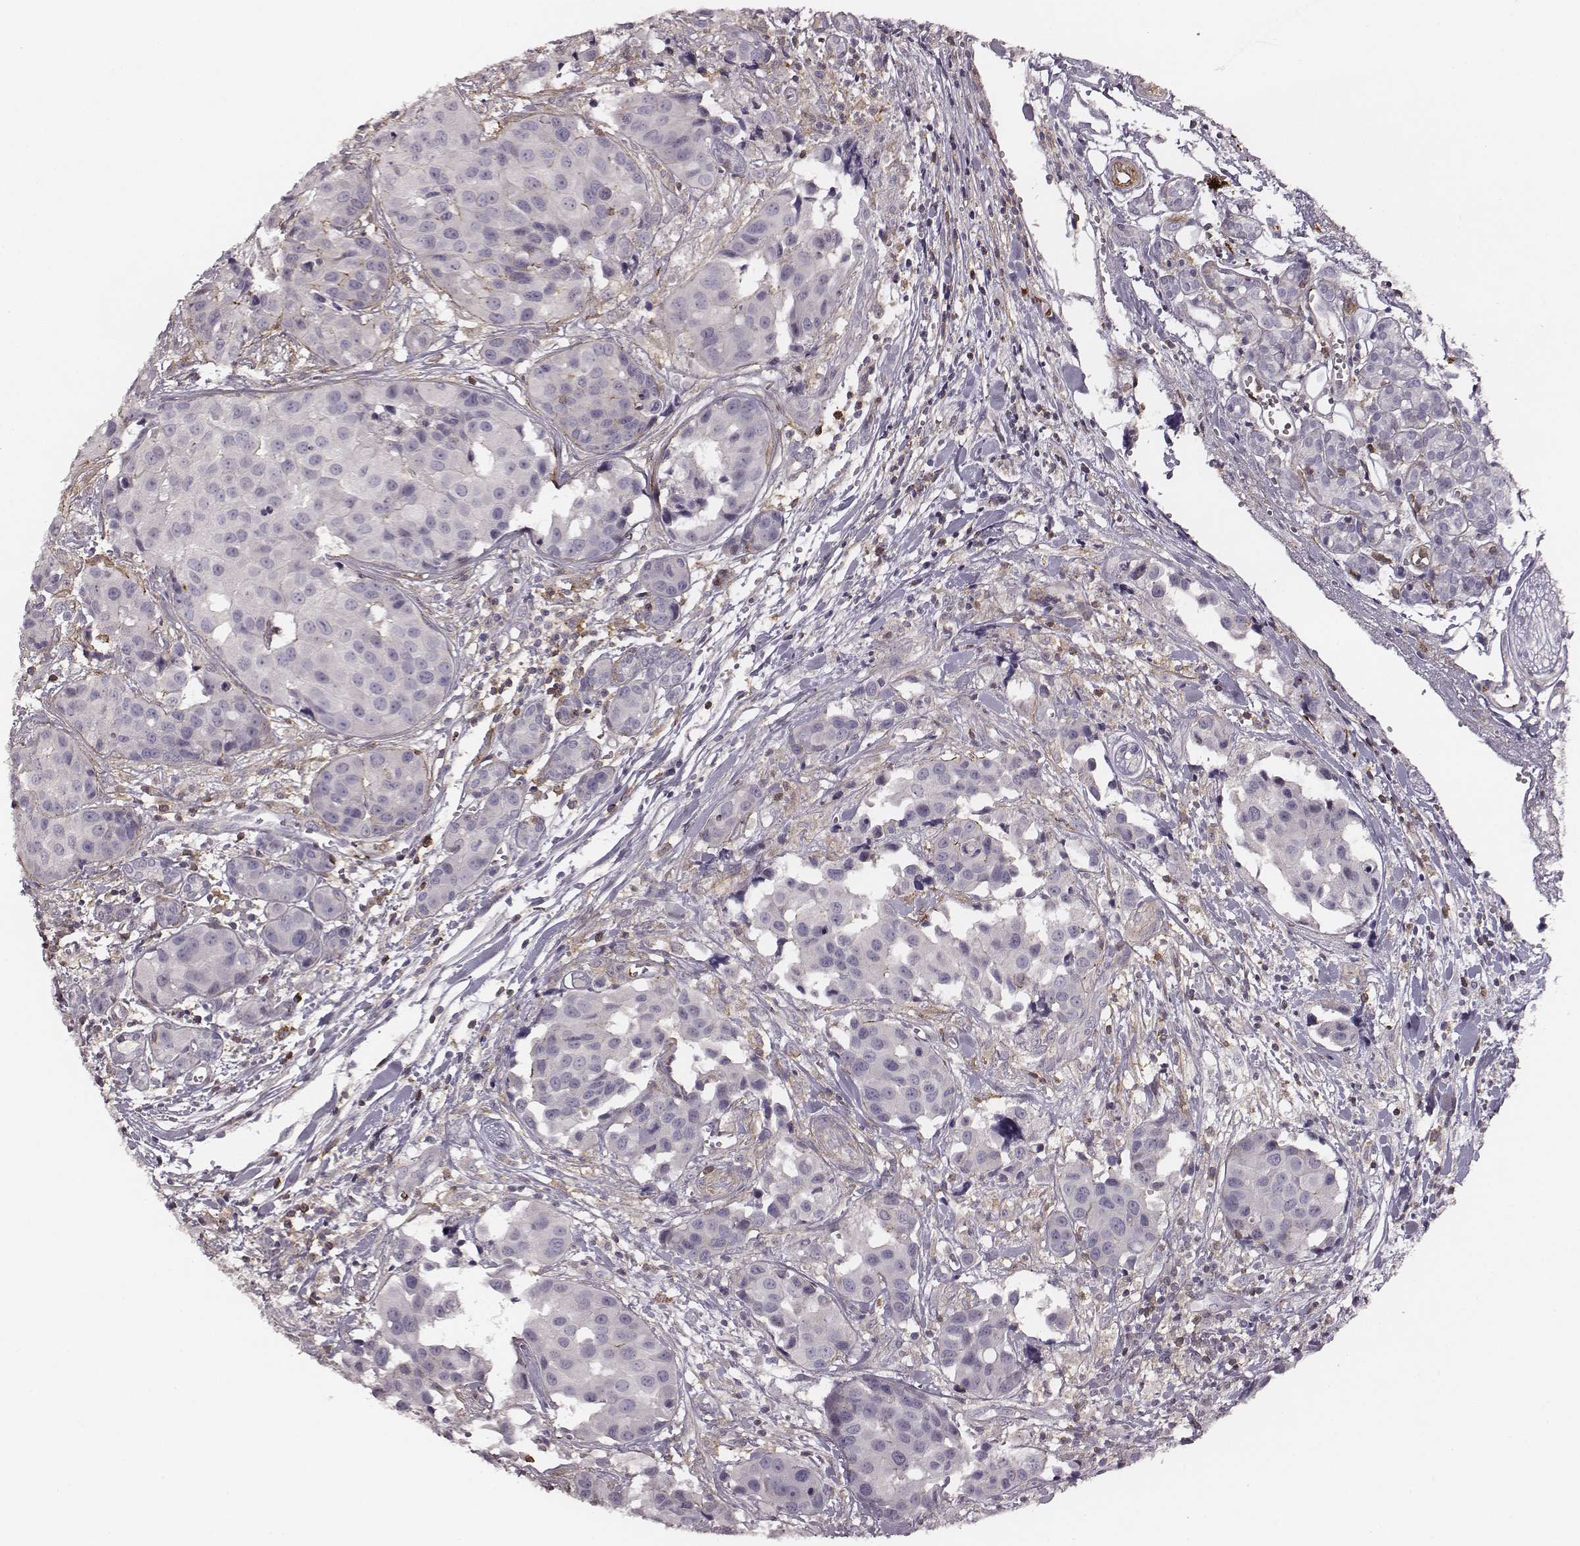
{"staining": {"intensity": "negative", "quantity": "none", "location": "none"}, "tissue": "head and neck cancer", "cell_type": "Tumor cells", "image_type": "cancer", "snomed": [{"axis": "morphology", "description": "Adenocarcinoma, NOS"}, {"axis": "topography", "description": "Head-Neck"}], "caption": "Tumor cells are negative for protein expression in human head and neck cancer.", "gene": "ZYX", "patient": {"sex": "male", "age": 76}}